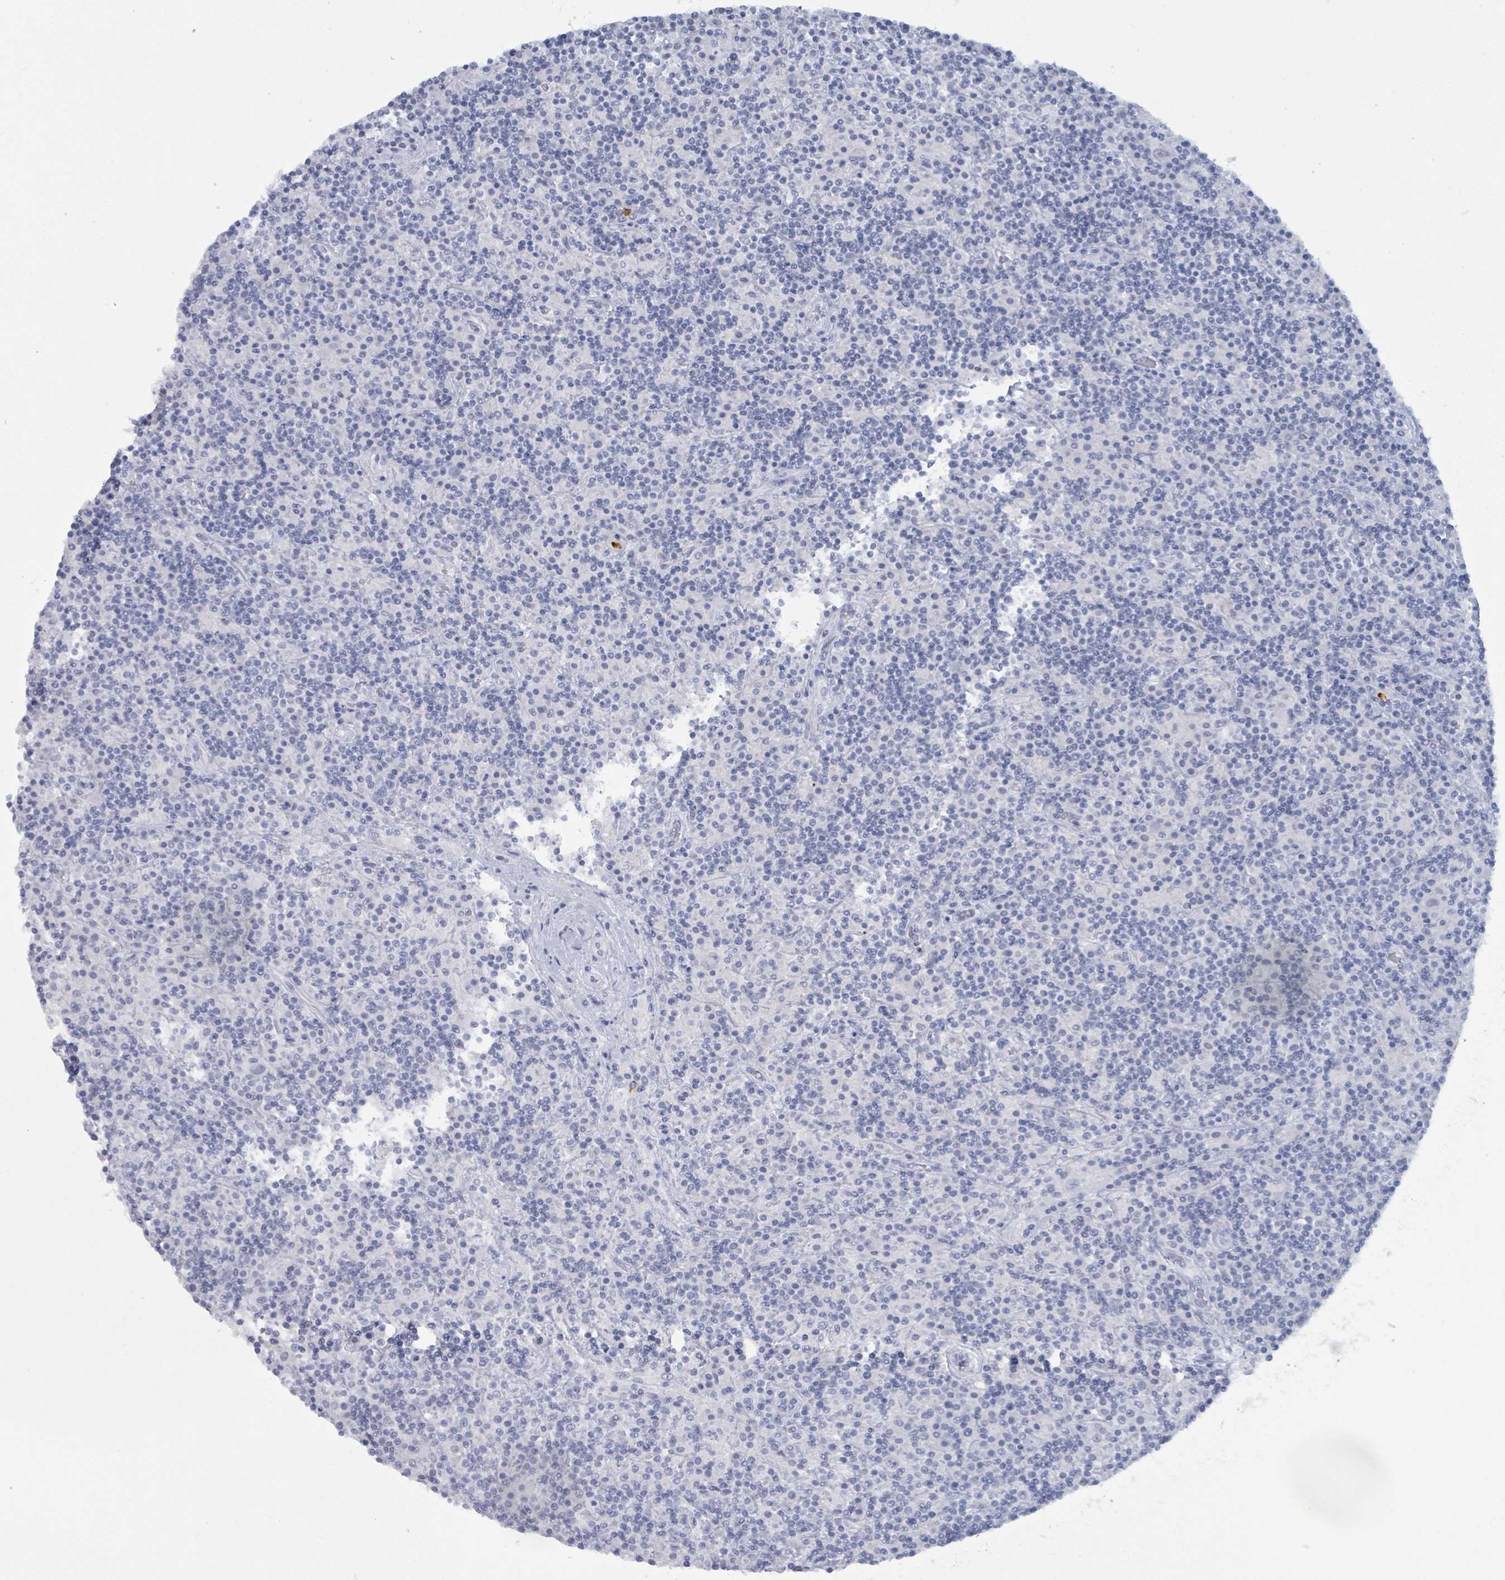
{"staining": {"intensity": "negative", "quantity": "none", "location": "none"}, "tissue": "lymphoma", "cell_type": "Tumor cells", "image_type": "cancer", "snomed": [{"axis": "morphology", "description": "Hodgkin's disease, NOS"}, {"axis": "topography", "description": "Lymph node"}], "caption": "Hodgkin's disease was stained to show a protein in brown. There is no significant expression in tumor cells.", "gene": "DEFA4", "patient": {"sex": "male", "age": 70}}